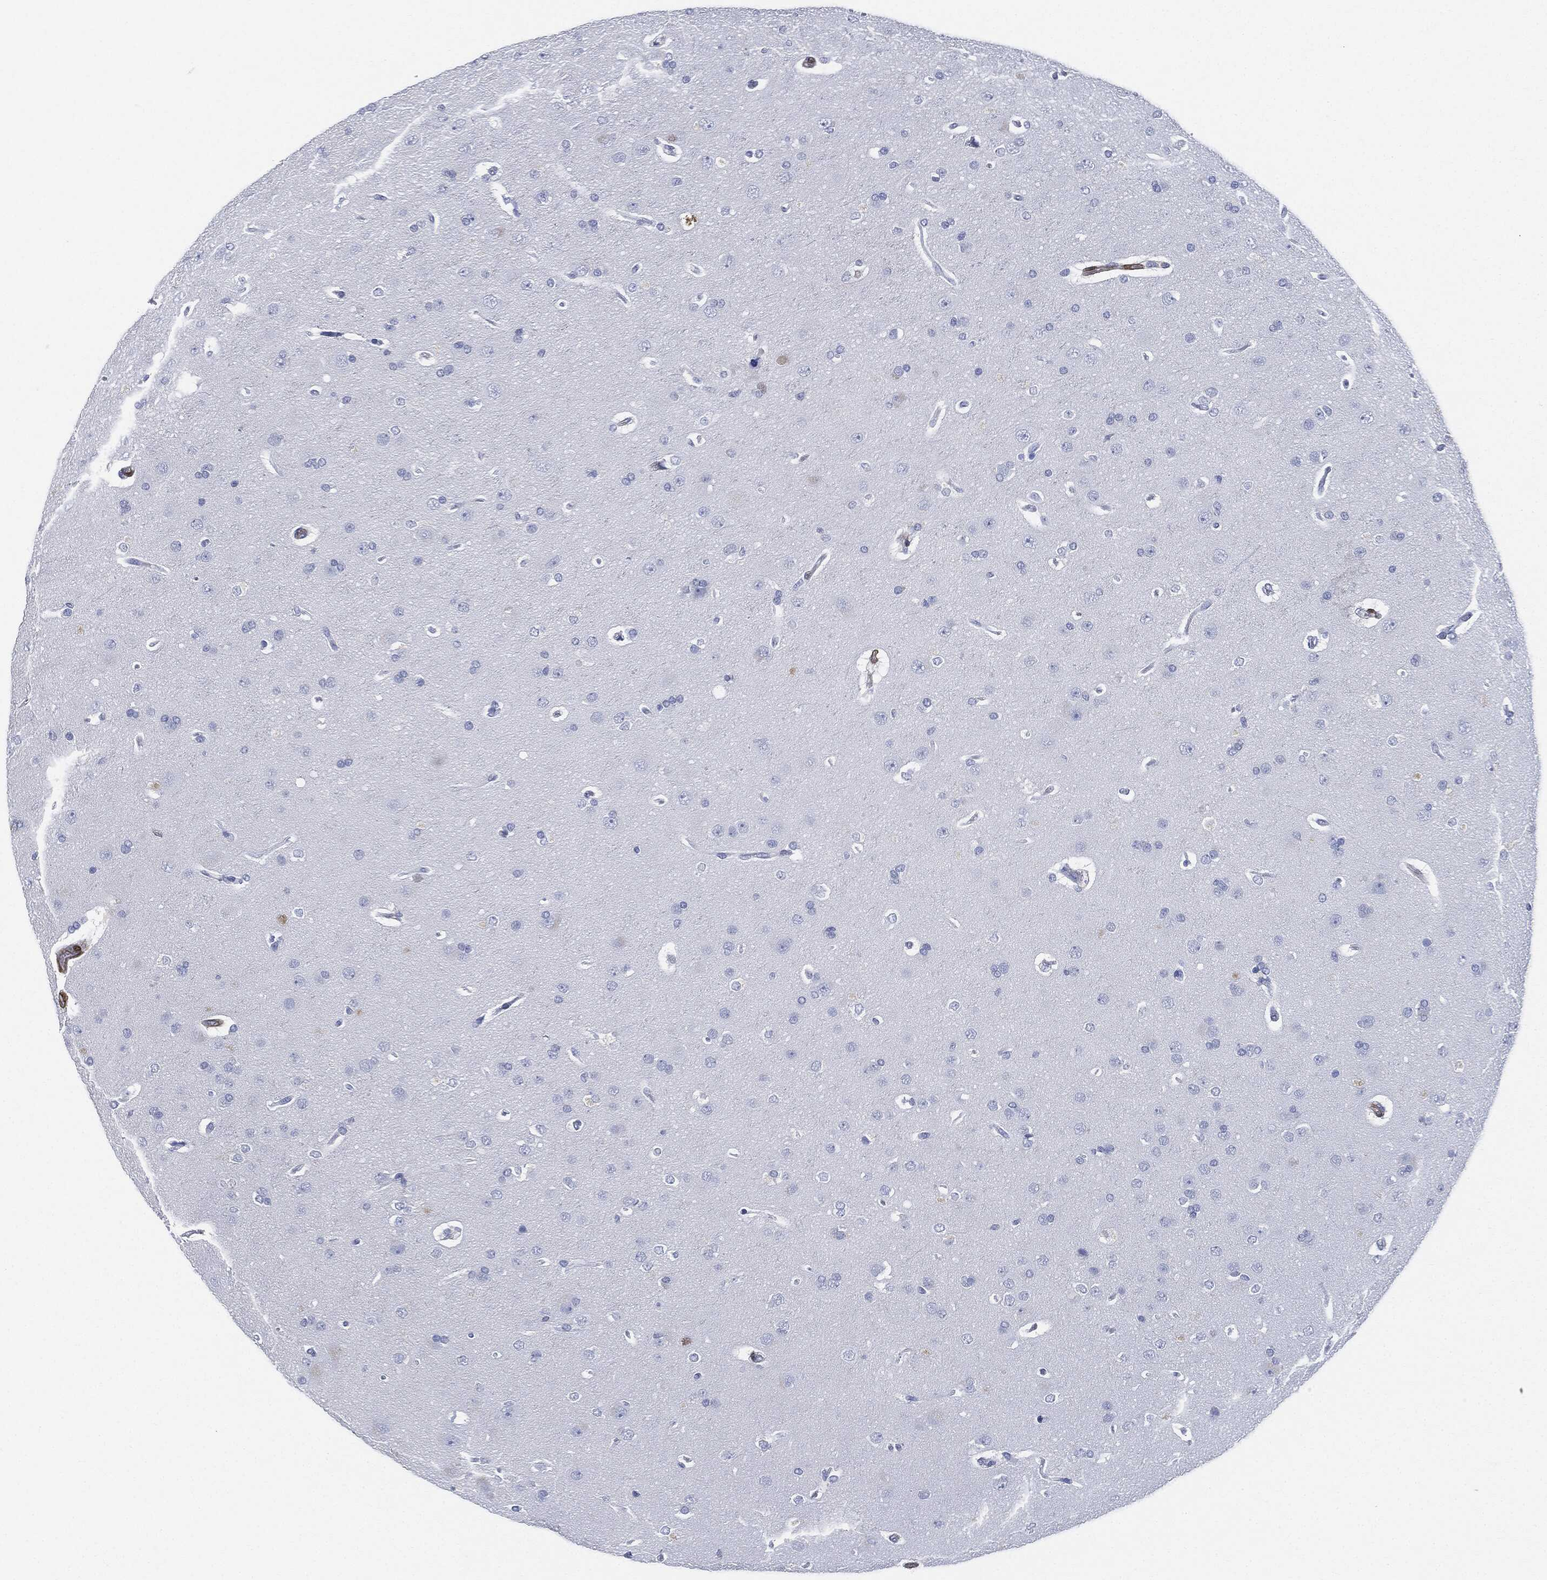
{"staining": {"intensity": "negative", "quantity": "none", "location": "none"}, "tissue": "glioma", "cell_type": "Tumor cells", "image_type": "cancer", "snomed": [{"axis": "morphology", "description": "Glioma, malignant, NOS"}, {"axis": "topography", "description": "Cerebral cortex"}], "caption": "This photomicrograph is of glioma (malignant) stained with immunohistochemistry (IHC) to label a protein in brown with the nuclei are counter-stained blue. There is no positivity in tumor cells.", "gene": "TAGLN", "patient": {"sex": "male", "age": 58}}